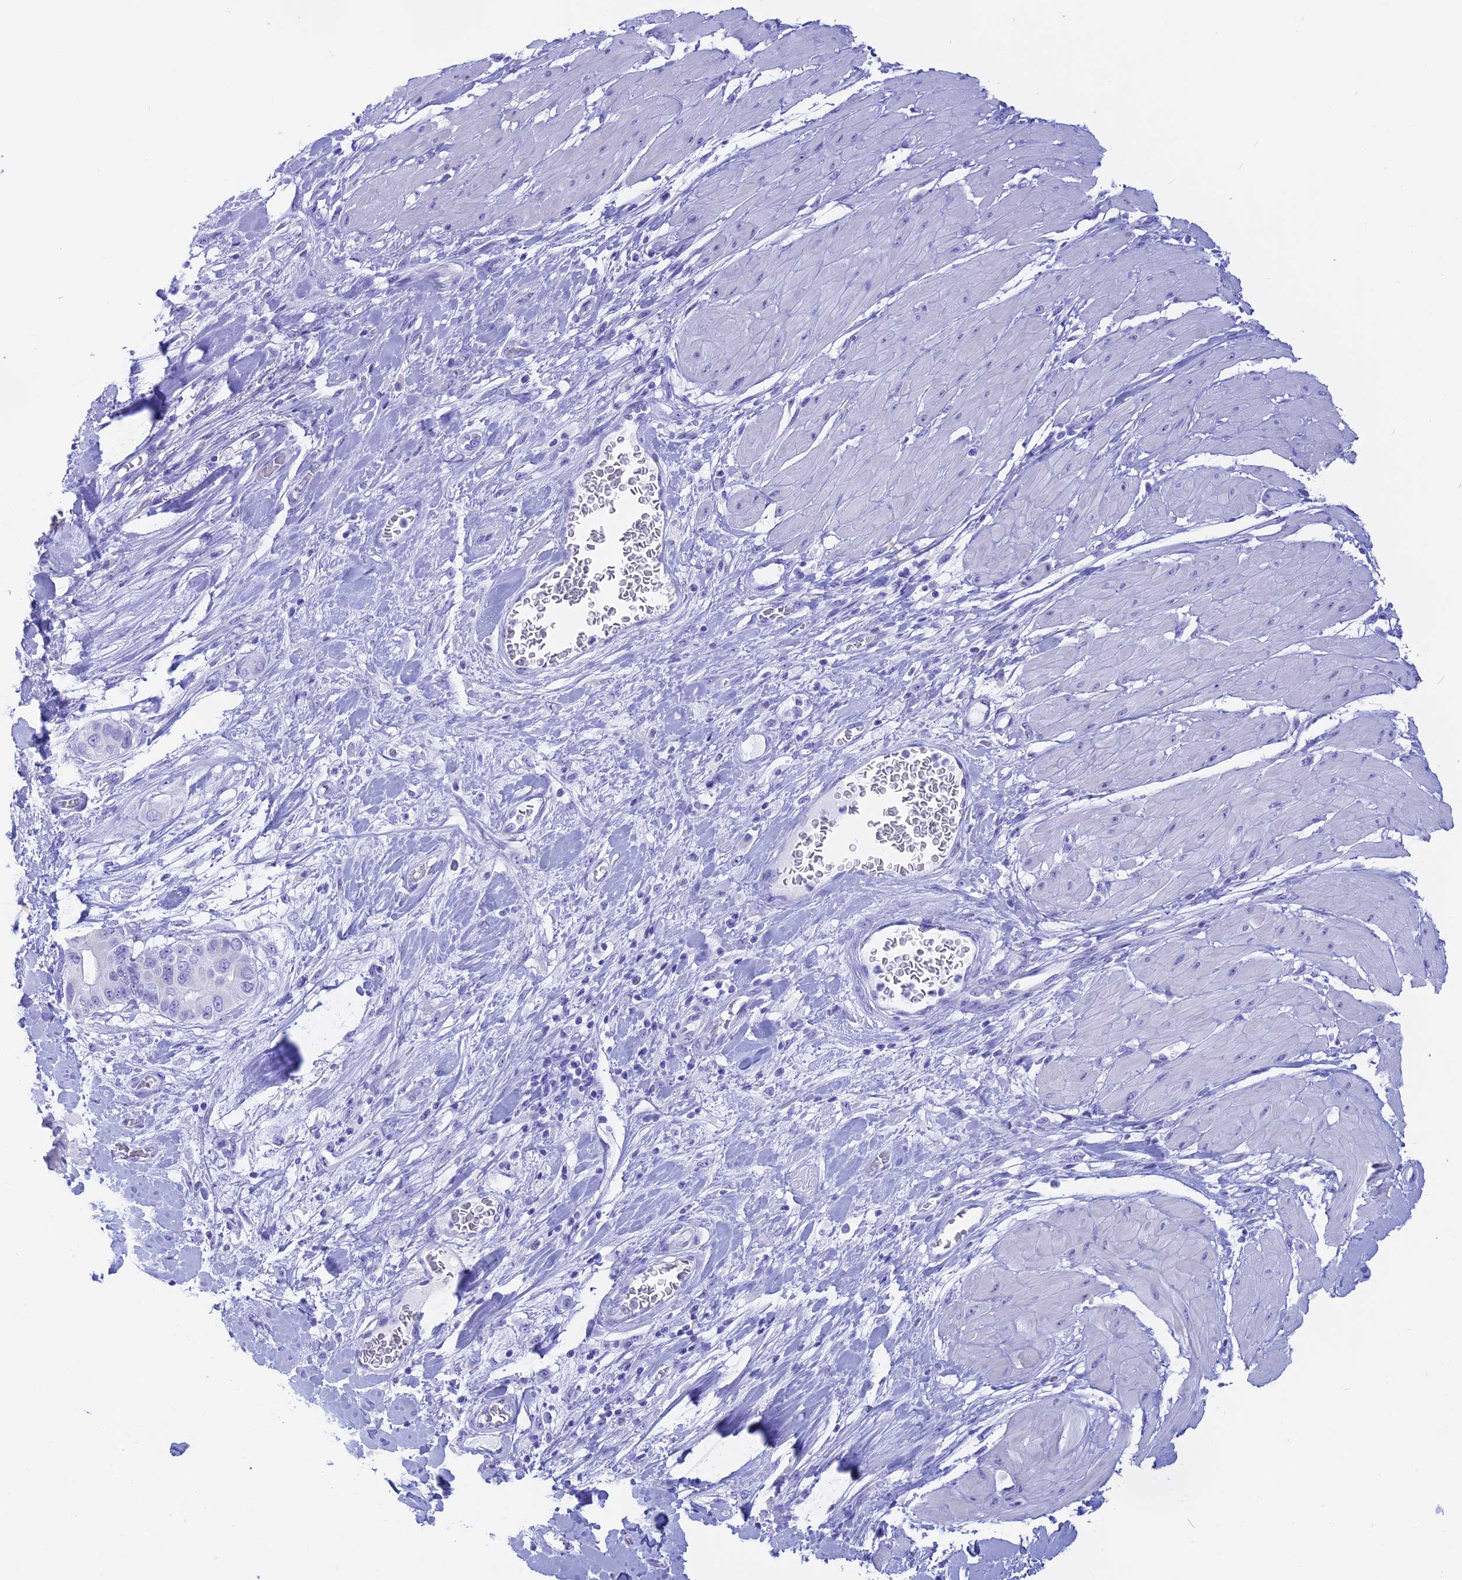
{"staining": {"intensity": "negative", "quantity": "none", "location": "none"}, "tissue": "pancreatic cancer", "cell_type": "Tumor cells", "image_type": "cancer", "snomed": [{"axis": "morphology", "description": "Adenocarcinoma, NOS"}, {"axis": "topography", "description": "Pancreas"}], "caption": "Pancreatic cancer (adenocarcinoma) was stained to show a protein in brown. There is no significant staining in tumor cells.", "gene": "ISCA1", "patient": {"sex": "male", "age": 68}}